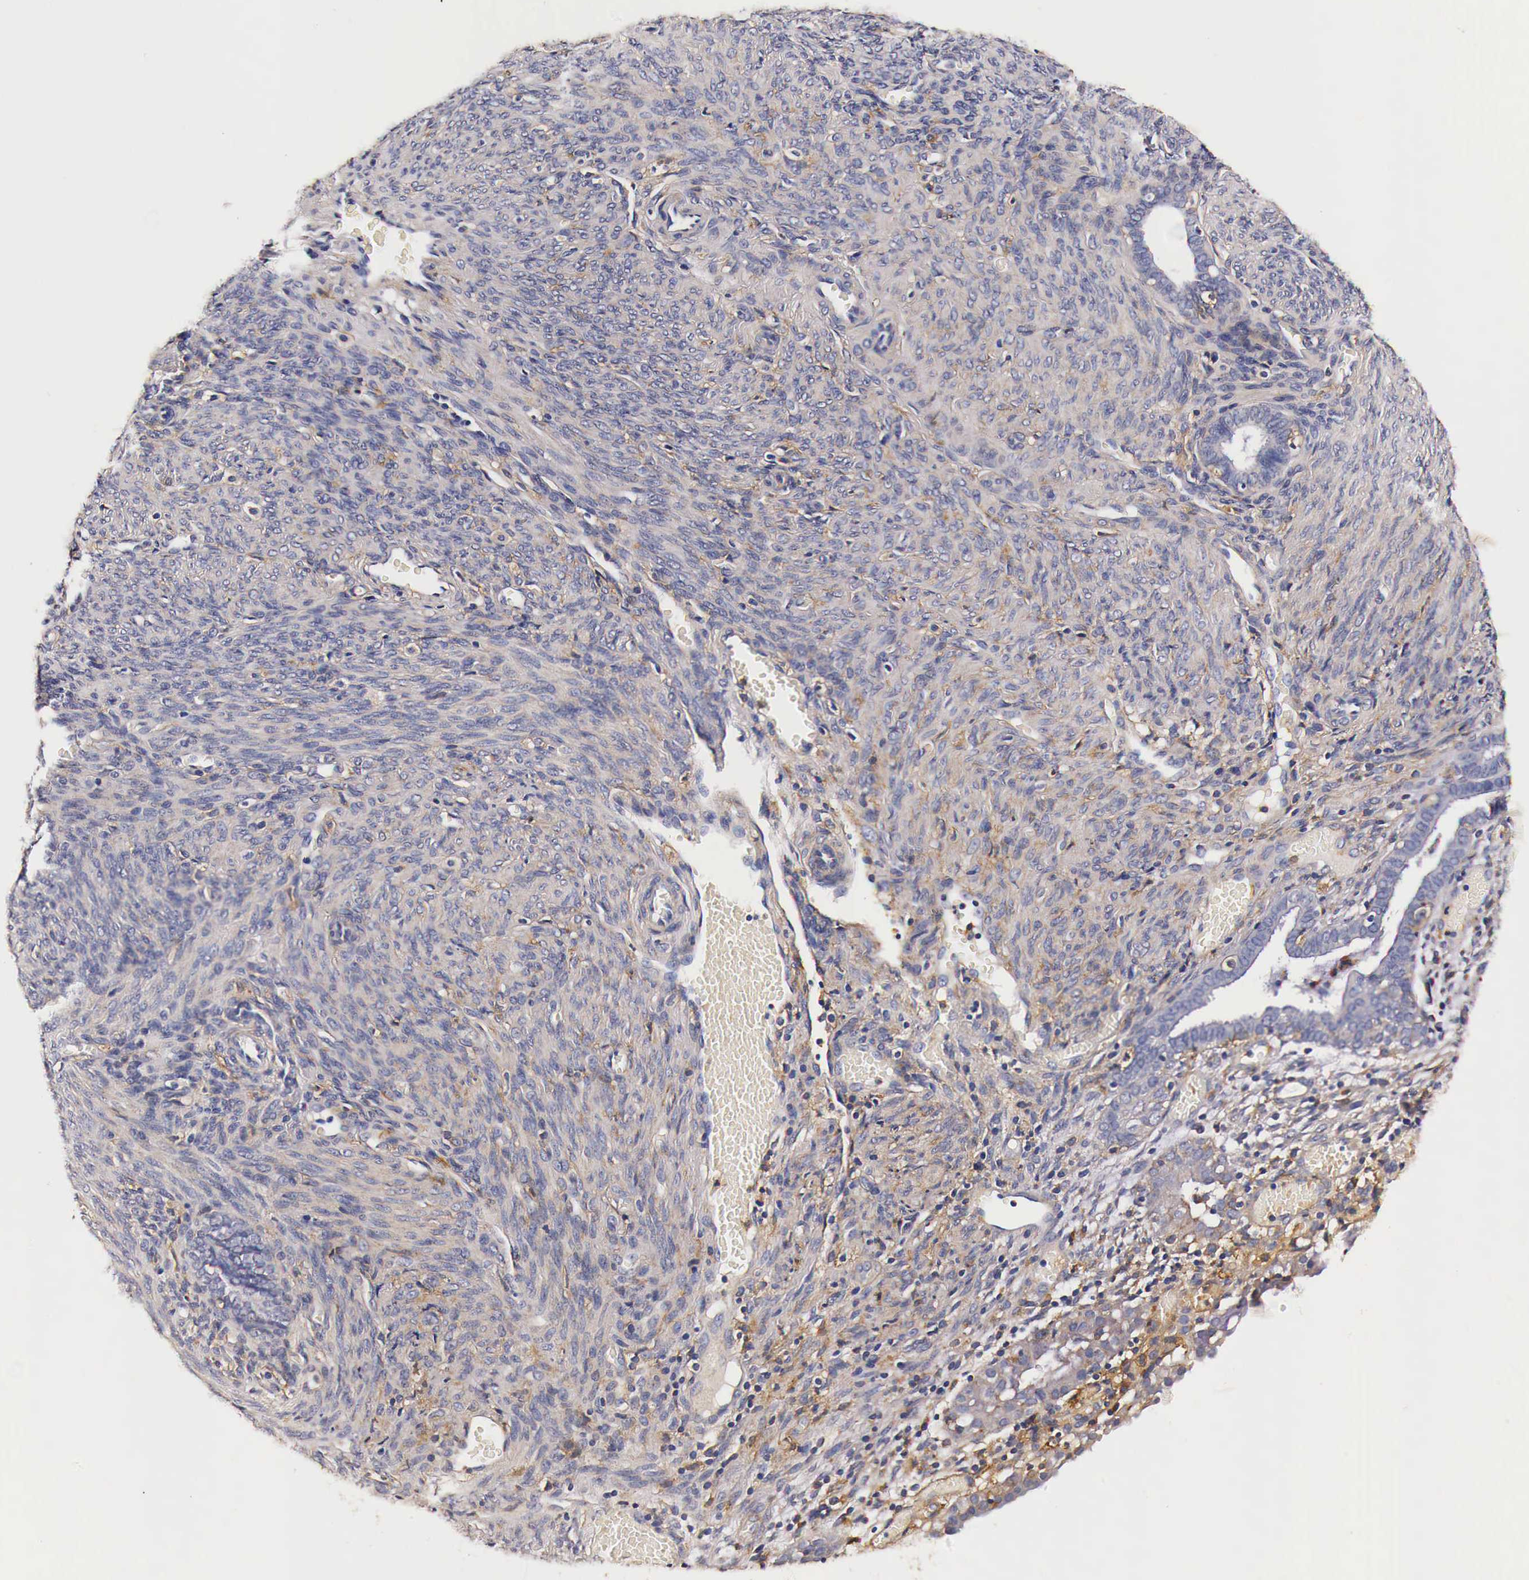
{"staining": {"intensity": "weak", "quantity": "25%-75%", "location": "cytoplasmic/membranous"}, "tissue": "endometrium", "cell_type": "Cells in endometrial stroma", "image_type": "normal", "snomed": [{"axis": "morphology", "description": "Normal tissue, NOS"}, {"axis": "topography", "description": "Uterus"}], "caption": "Immunohistochemistry histopathology image of normal endometrium: human endometrium stained using immunohistochemistry shows low levels of weak protein expression localized specifically in the cytoplasmic/membranous of cells in endometrial stroma, appearing as a cytoplasmic/membranous brown color.", "gene": "RP2", "patient": {"sex": "female", "age": 83}}